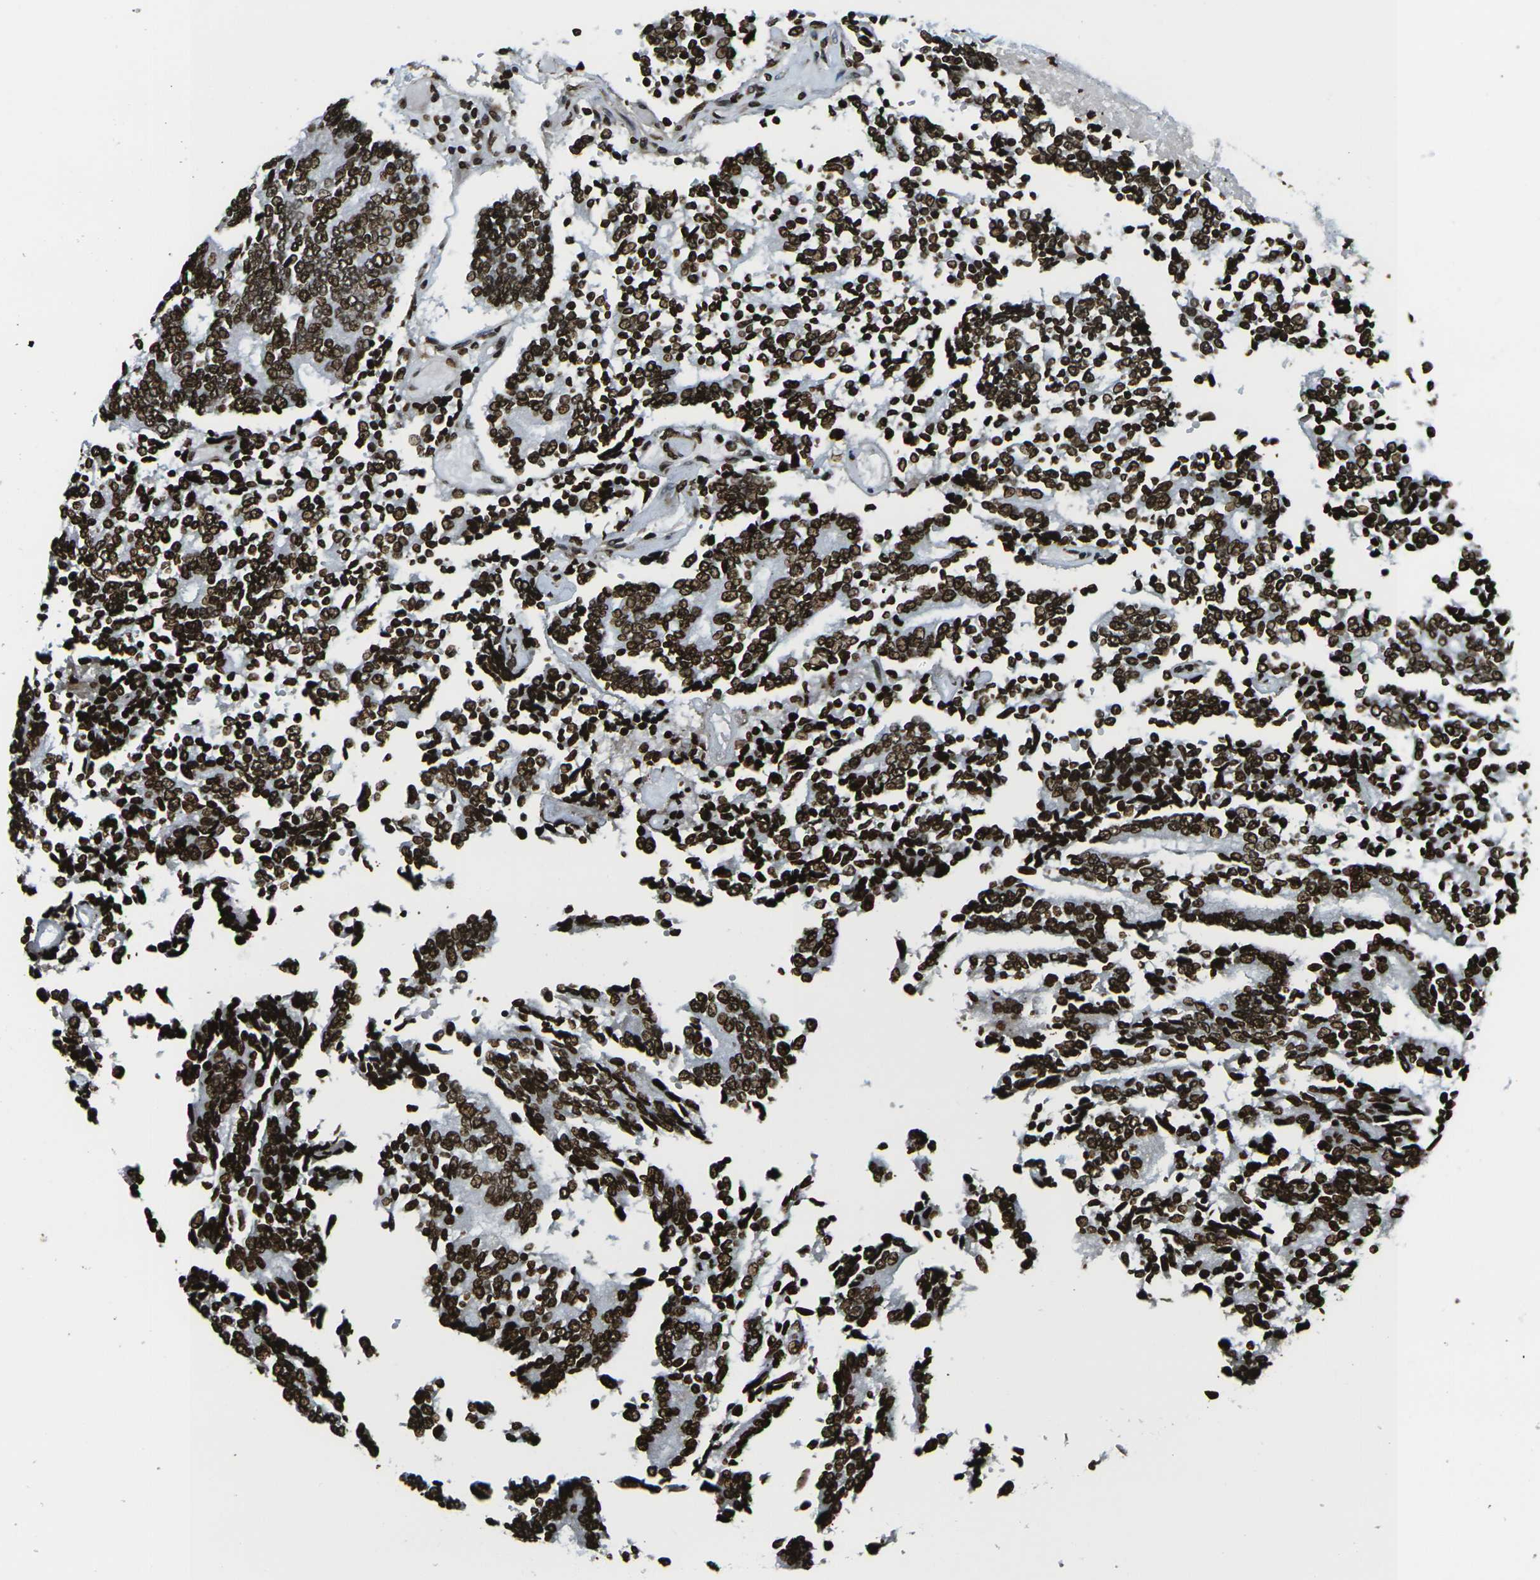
{"staining": {"intensity": "strong", "quantity": ">75%", "location": "nuclear"}, "tissue": "prostate cancer", "cell_type": "Tumor cells", "image_type": "cancer", "snomed": [{"axis": "morphology", "description": "Normal tissue, NOS"}, {"axis": "morphology", "description": "Adenocarcinoma, High grade"}, {"axis": "topography", "description": "Prostate"}, {"axis": "topography", "description": "Seminal veicle"}], "caption": "A histopathology image of human prostate adenocarcinoma (high-grade) stained for a protein shows strong nuclear brown staining in tumor cells. The protein of interest is shown in brown color, while the nuclei are stained blue.", "gene": "H1-2", "patient": {"sex": "male", "age": 55}}